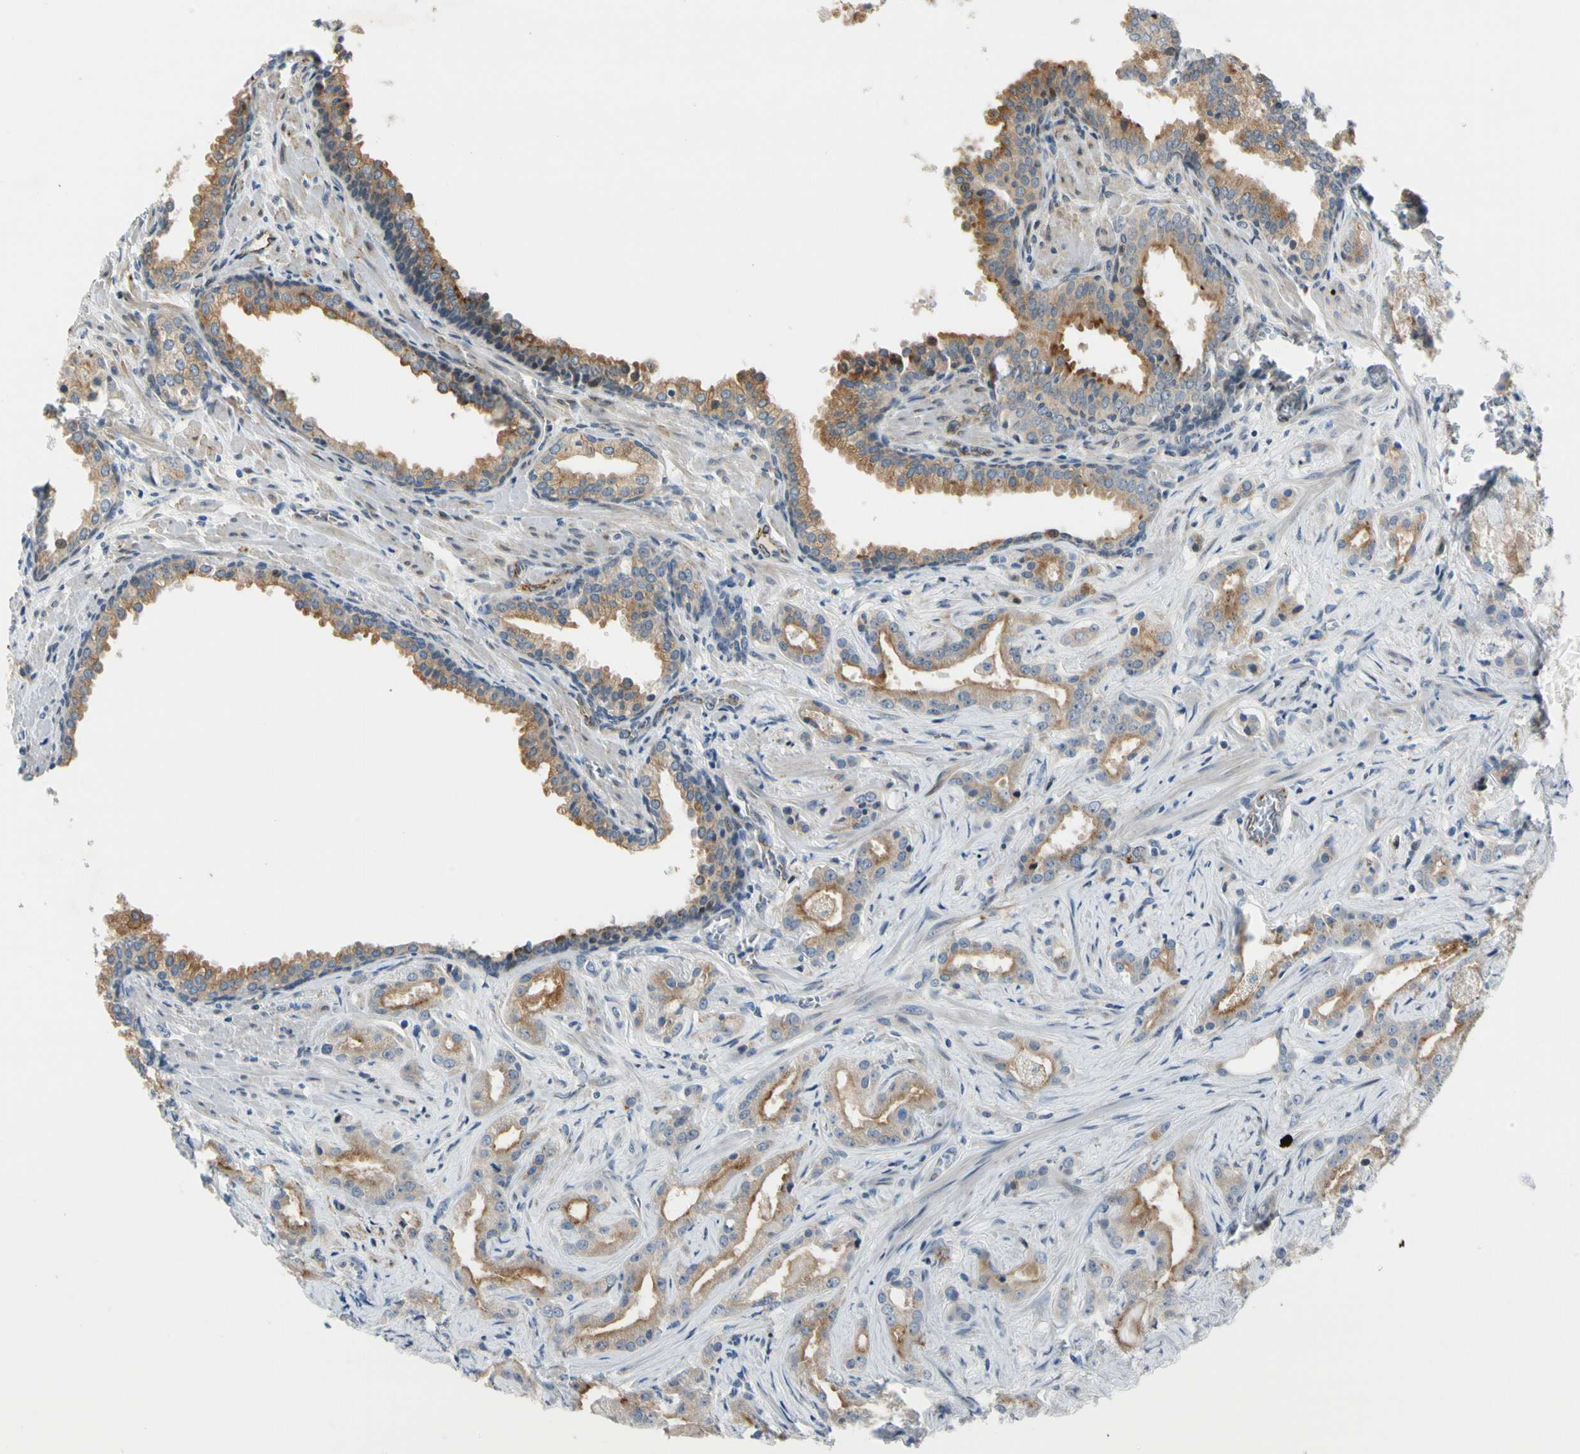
{"staining": {"intensity": "moderate", "quantity": ">75%", "location": "cytoplasmic/membranous"}, "tissue": "prostate cancer", "cell_type": "Tumor cells", "image_type": "cancer", "snomed": [{"axis": "morphology", "description": "Adenocarcinoma, Low grade"}, {"axis": "topography", "description": "Prostate"}], "caption": "This is a micrograph of immunohistochemistry staining of prostate cancer (low-grade adenocarcinoma), which shows moderate positivity in the cytoplasmic/membranous of tumor cells.", "gene": "NPDC1", "patient": {"sex": "male", "age": 59}}